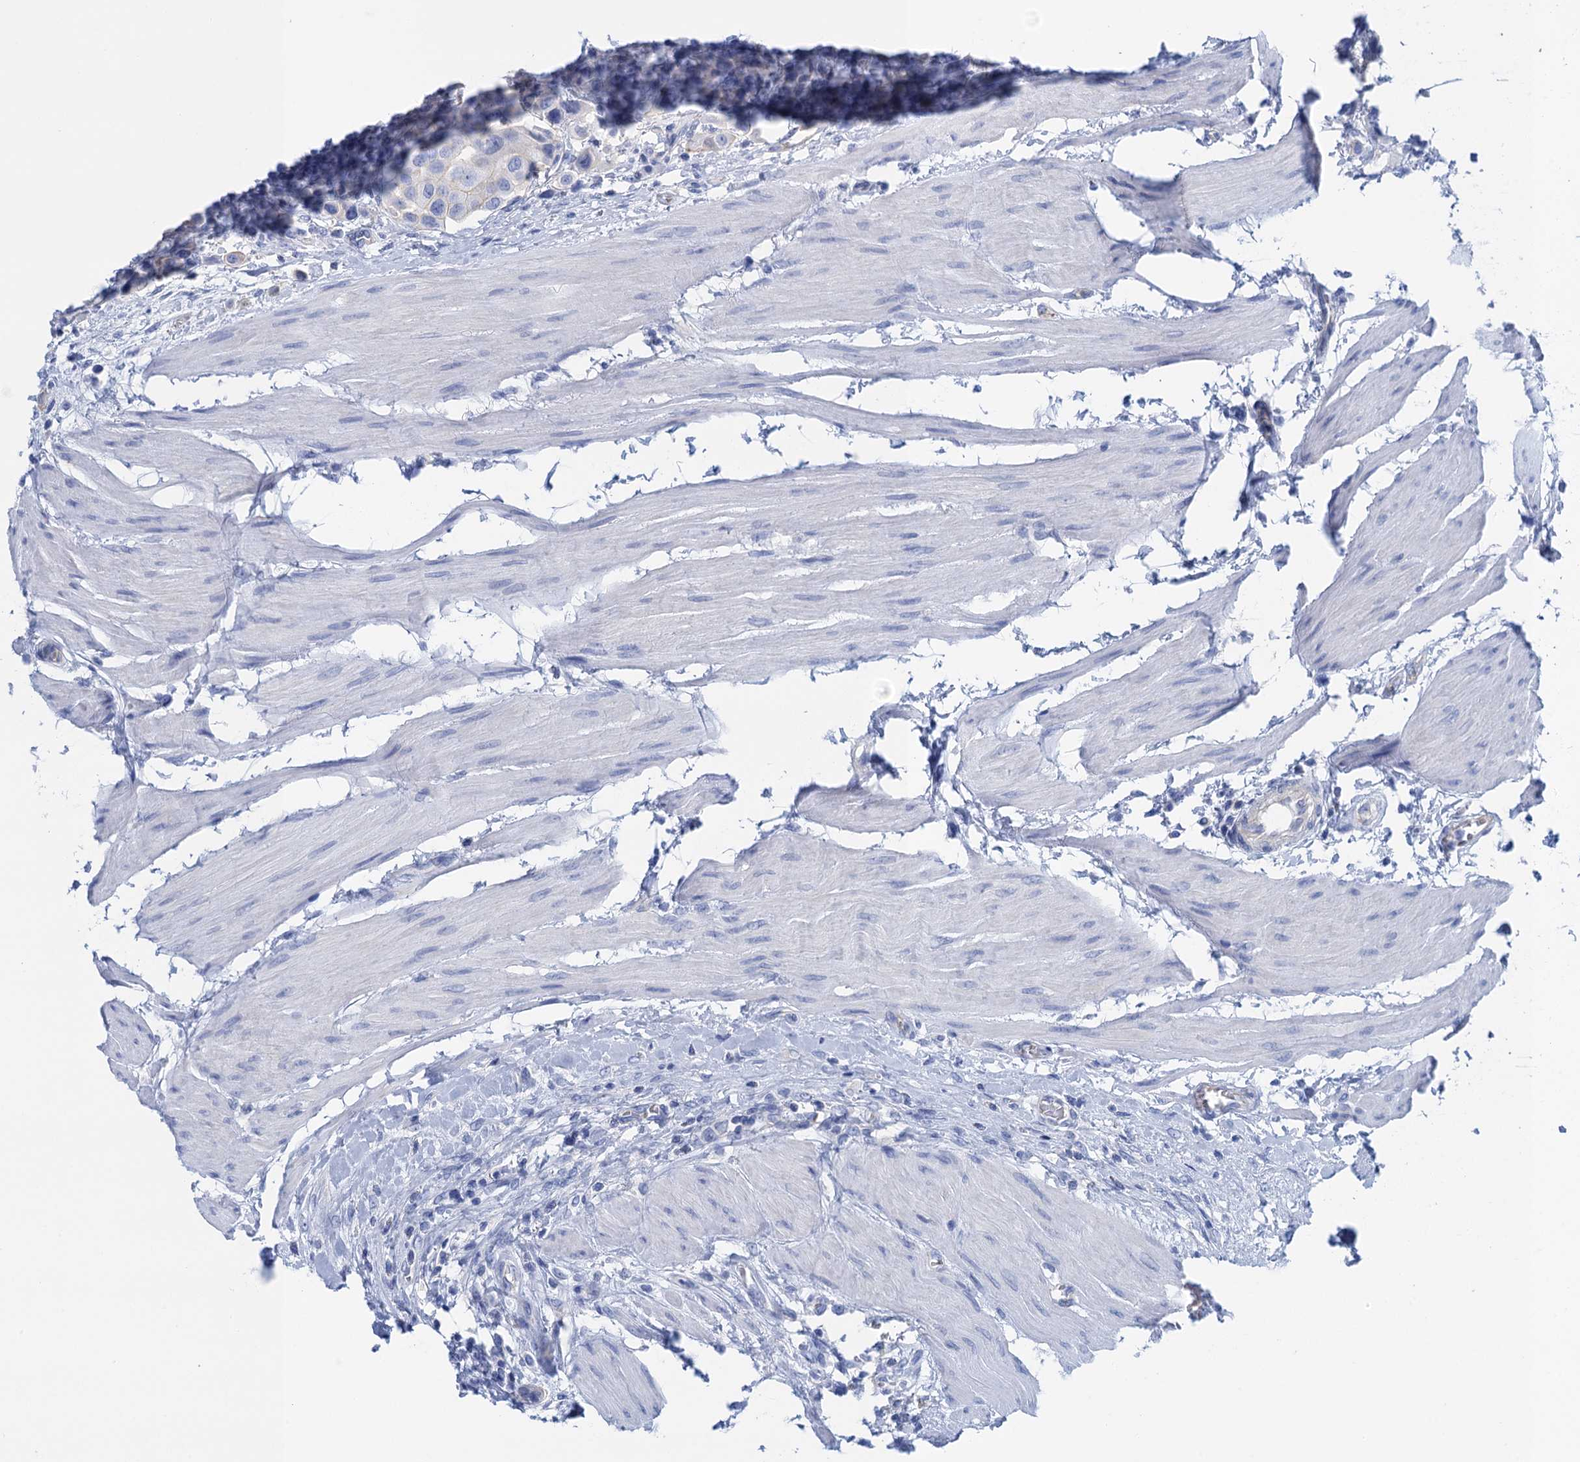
{"staining": {"intensity": "negative", "quantity": "none", "location": "none"}, "tissue": "urothelial cancer", "cell_type": "Tumor cells", "image_type": "cancer", "snomed": [{"axis": "morphology", "description": "Urothelial carcinoma, High grade"}, {"axis": "topography", "description": "Urinary bladder"}], "caption": "Micrograph shows no significant protein expression in tumor cells of urothelial cancer.", "gene": "CALML5", "patient": {"sex": "male", "age": 50}}